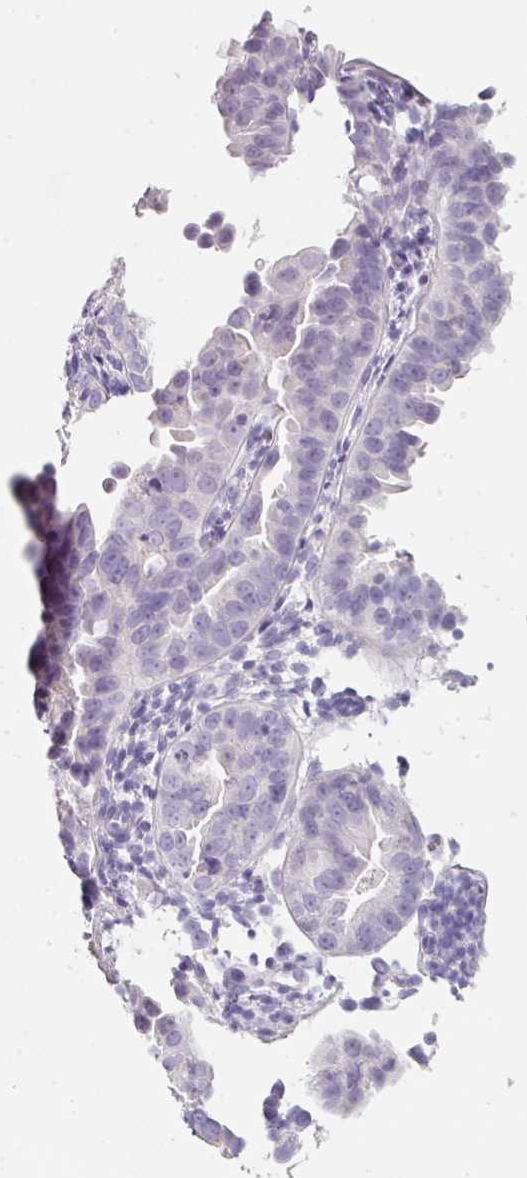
{"staining": {"intensity": "negative", "quantity": "none", "location": "none"}, "tissue": "endometrial cancer", "cell_type": "Tumor cells", "image_type": "cancer", "snomed": [{"axis": "morphology", "description": "Adenocarcinoma, NOS"}, {"axis": "topography", "description": "Endometrium"}], "caption": "IHC photomicrograph of human endometrial cancer (adenocarcinoma) stained for a protein (brown), which demonstrates no expression in tumor cells.", "gene": "SLC2A2", "patient": {"sex": "female", "age": 57}}